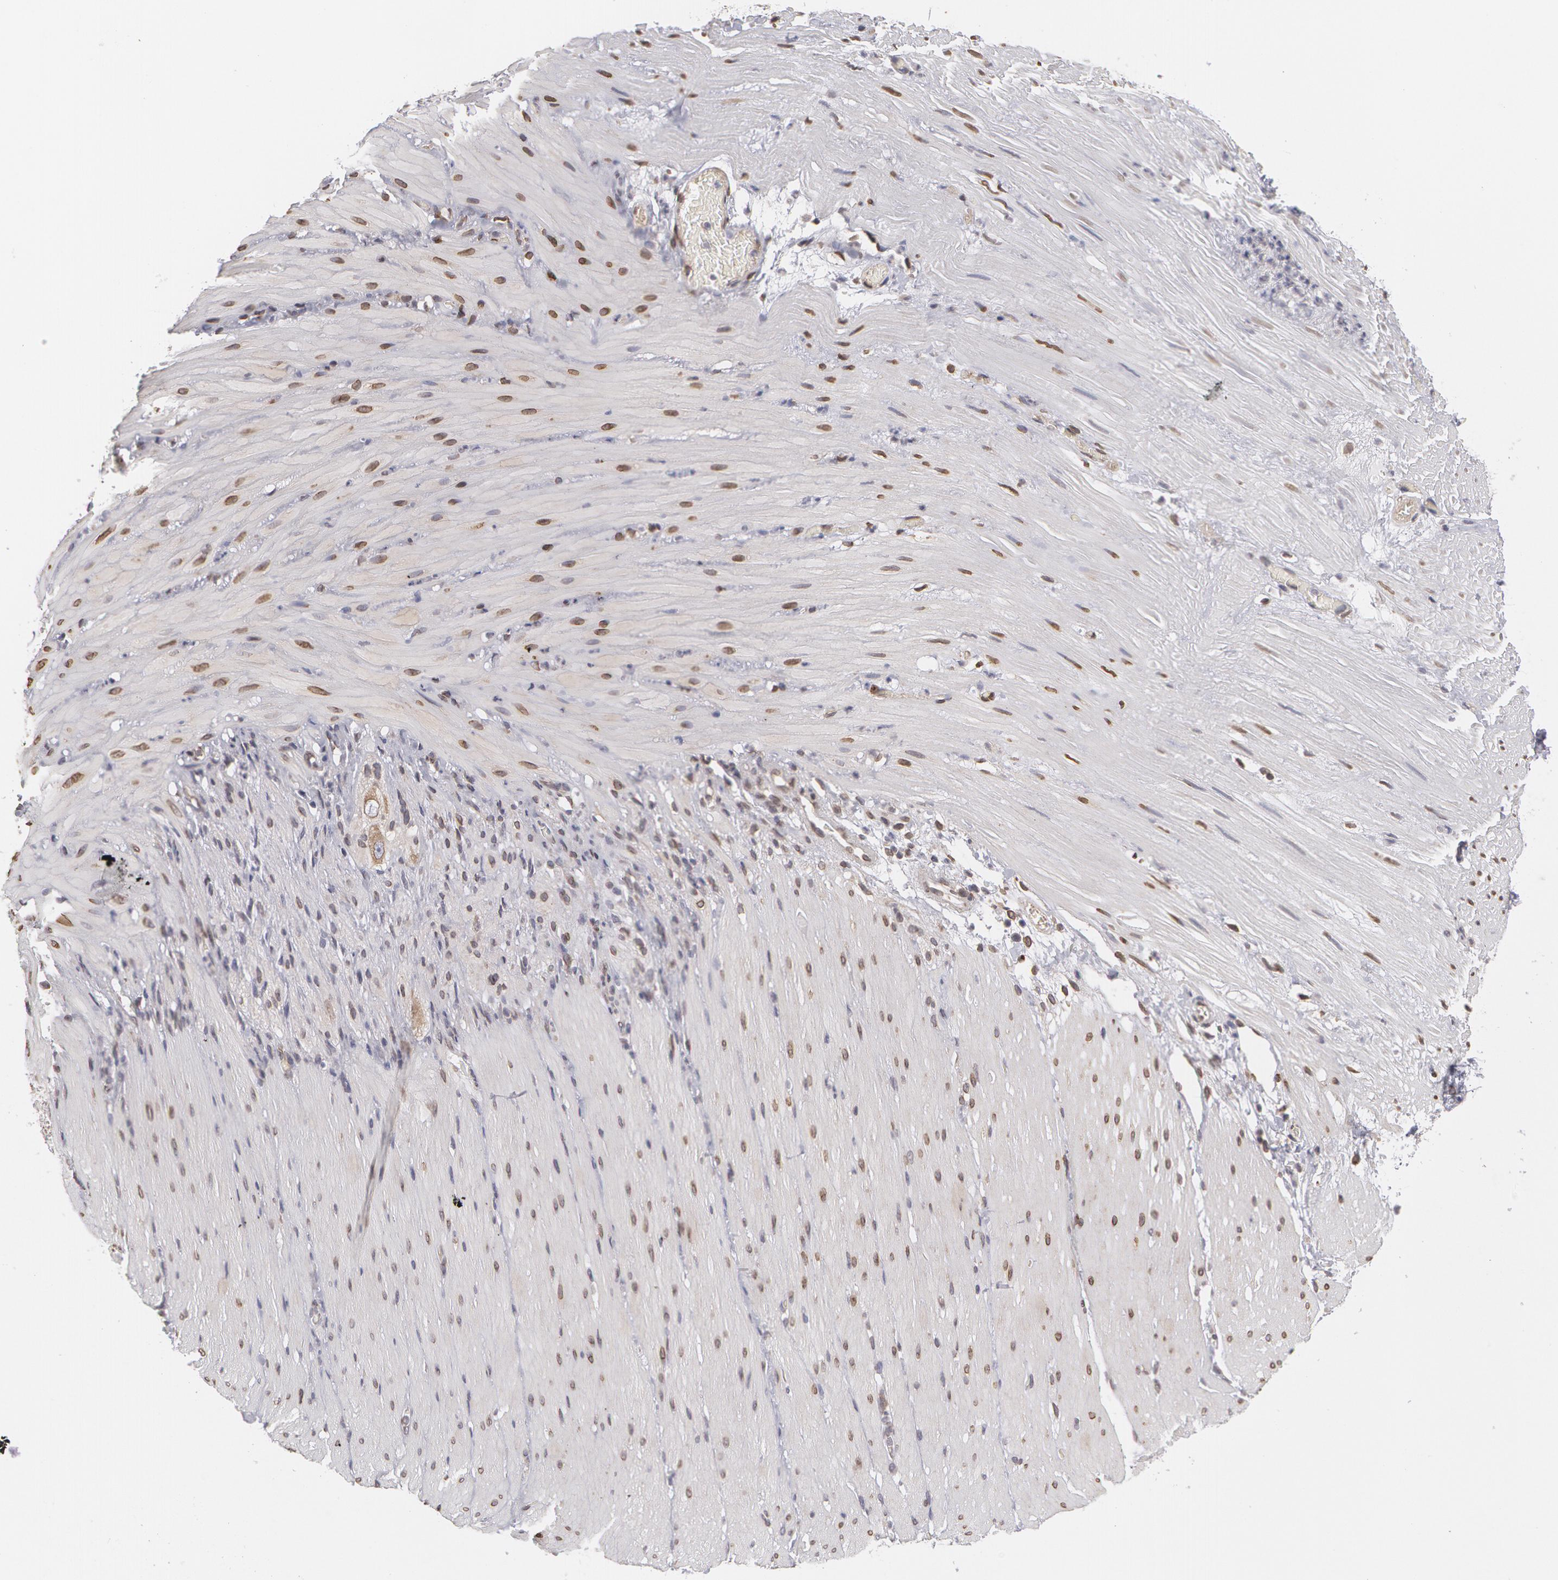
{"staining": {"intensity": "moderate", "quantity": ">75%", "location": "cytoplasmic/membranous,nuclear"}, "tissue": "smooth muscle", "cell_type": "Smooth muscle cells", "image_type": "normal", "snomed": [{"axis": "morphology", "description": "Normal tissue, NOS"}, {"axis": "topography", "description": "Duodenum"}], "caption": "Smooth muscle was stained to show a protein in brown. There is medium levels of moderate cytoplasmic/membranous,nuclear expression in about >75% of smooth muscle cells. The protein is shown in brown color, while the nuclei are stained blue.", "gene": "EMD", "patient": {"sex": "male", "age": 63}}